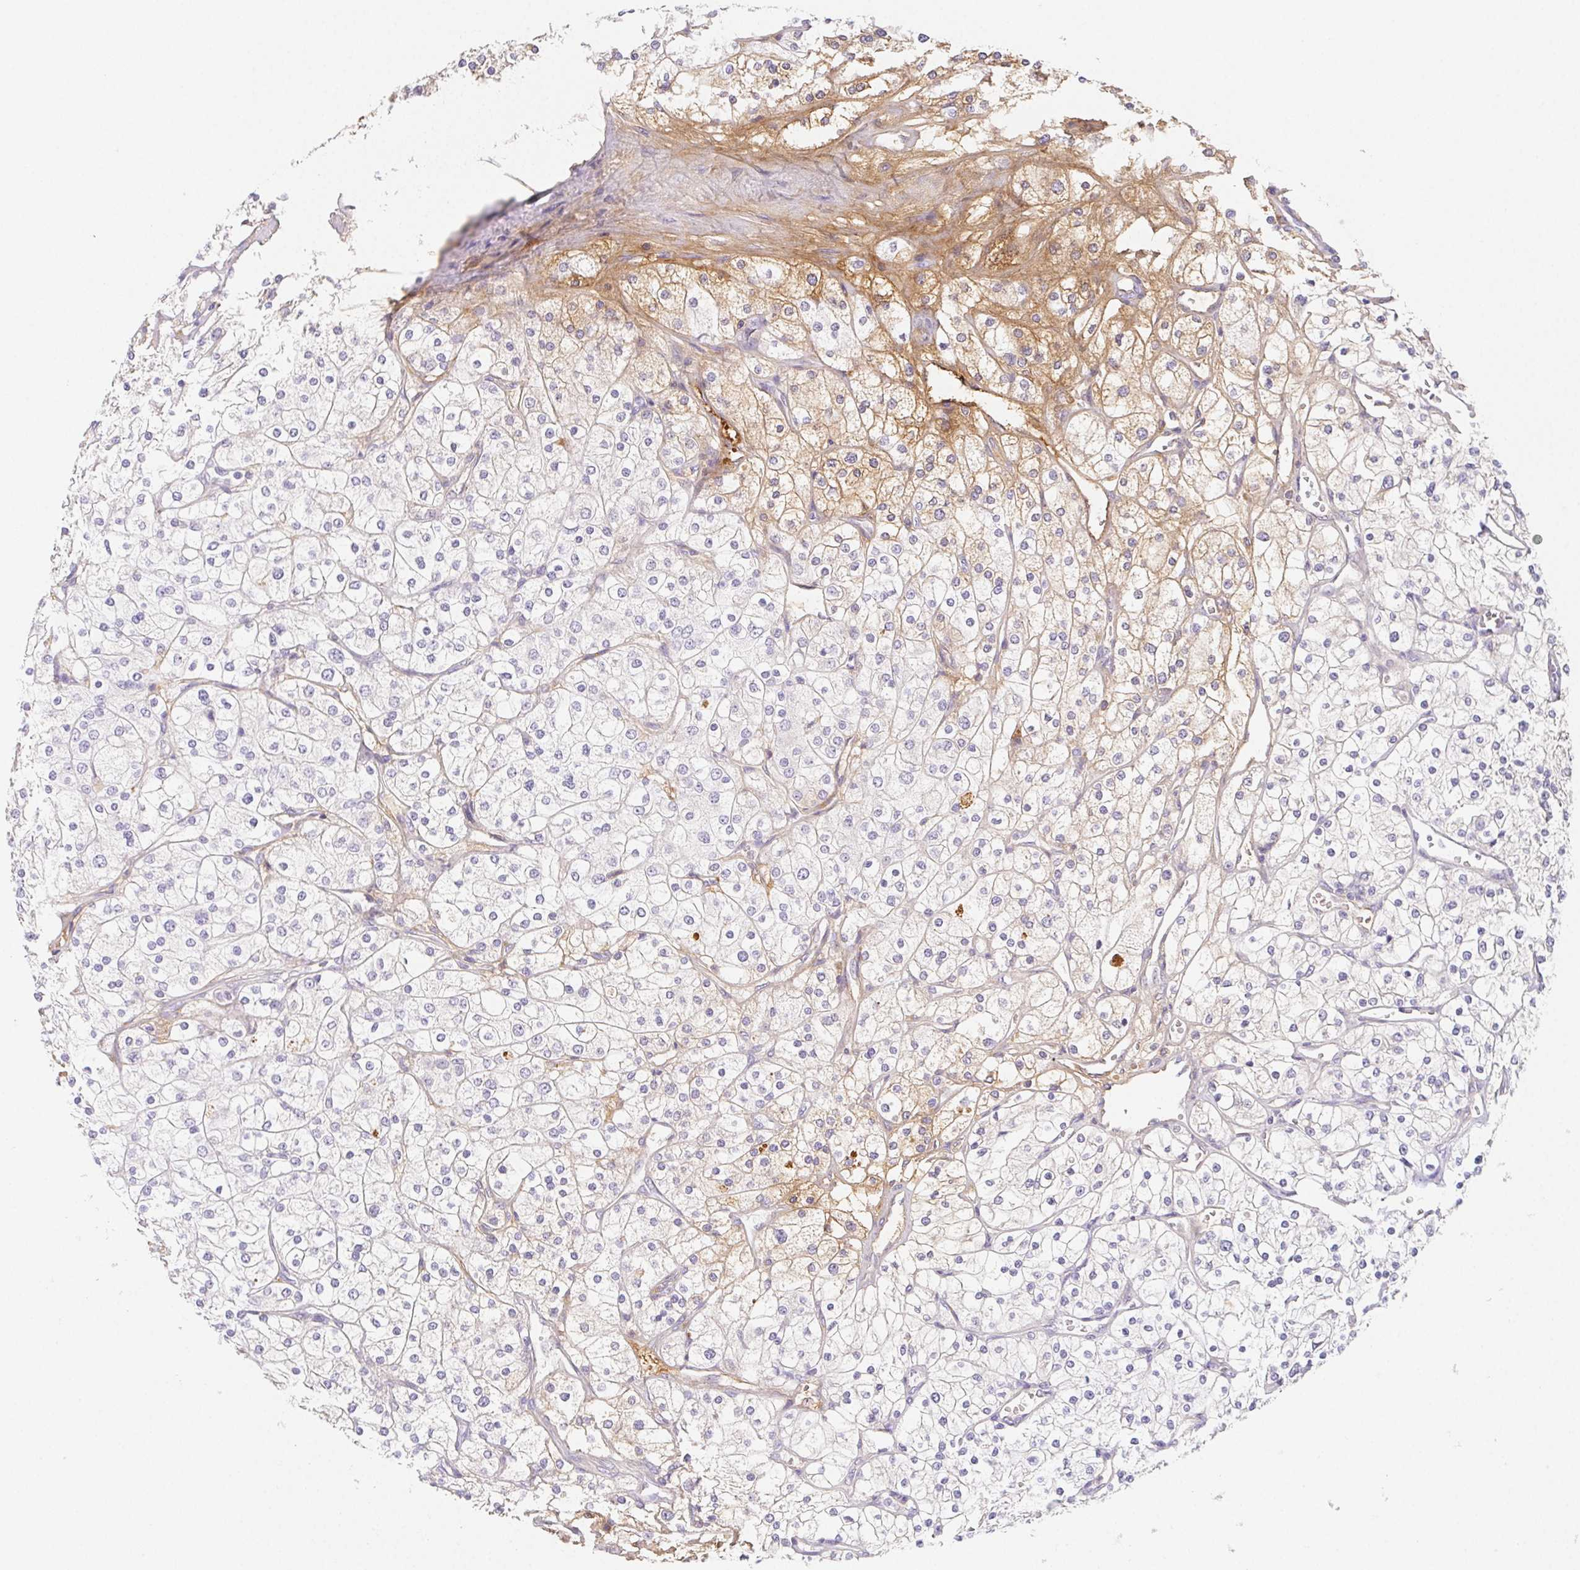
{"staining": {"intensity": "weak", "quantity": "<25%", "location": "cytoplasmic/membranous"}, "tissue": "renal cancer", "cell_type": "Tumor cells", "image_type": "cancer", "snomed": [{"axis": "morphology", "description": "Adenocarcinoma, NOS"}, {"axis": "topography", "description": "Kidney"}], "caption": "A photomicrograph of human renal adenocarcinoma is negative for staining in tumor cells.", "gene": "ITIH2", "patient": {"sex": "male", "age": 80}}